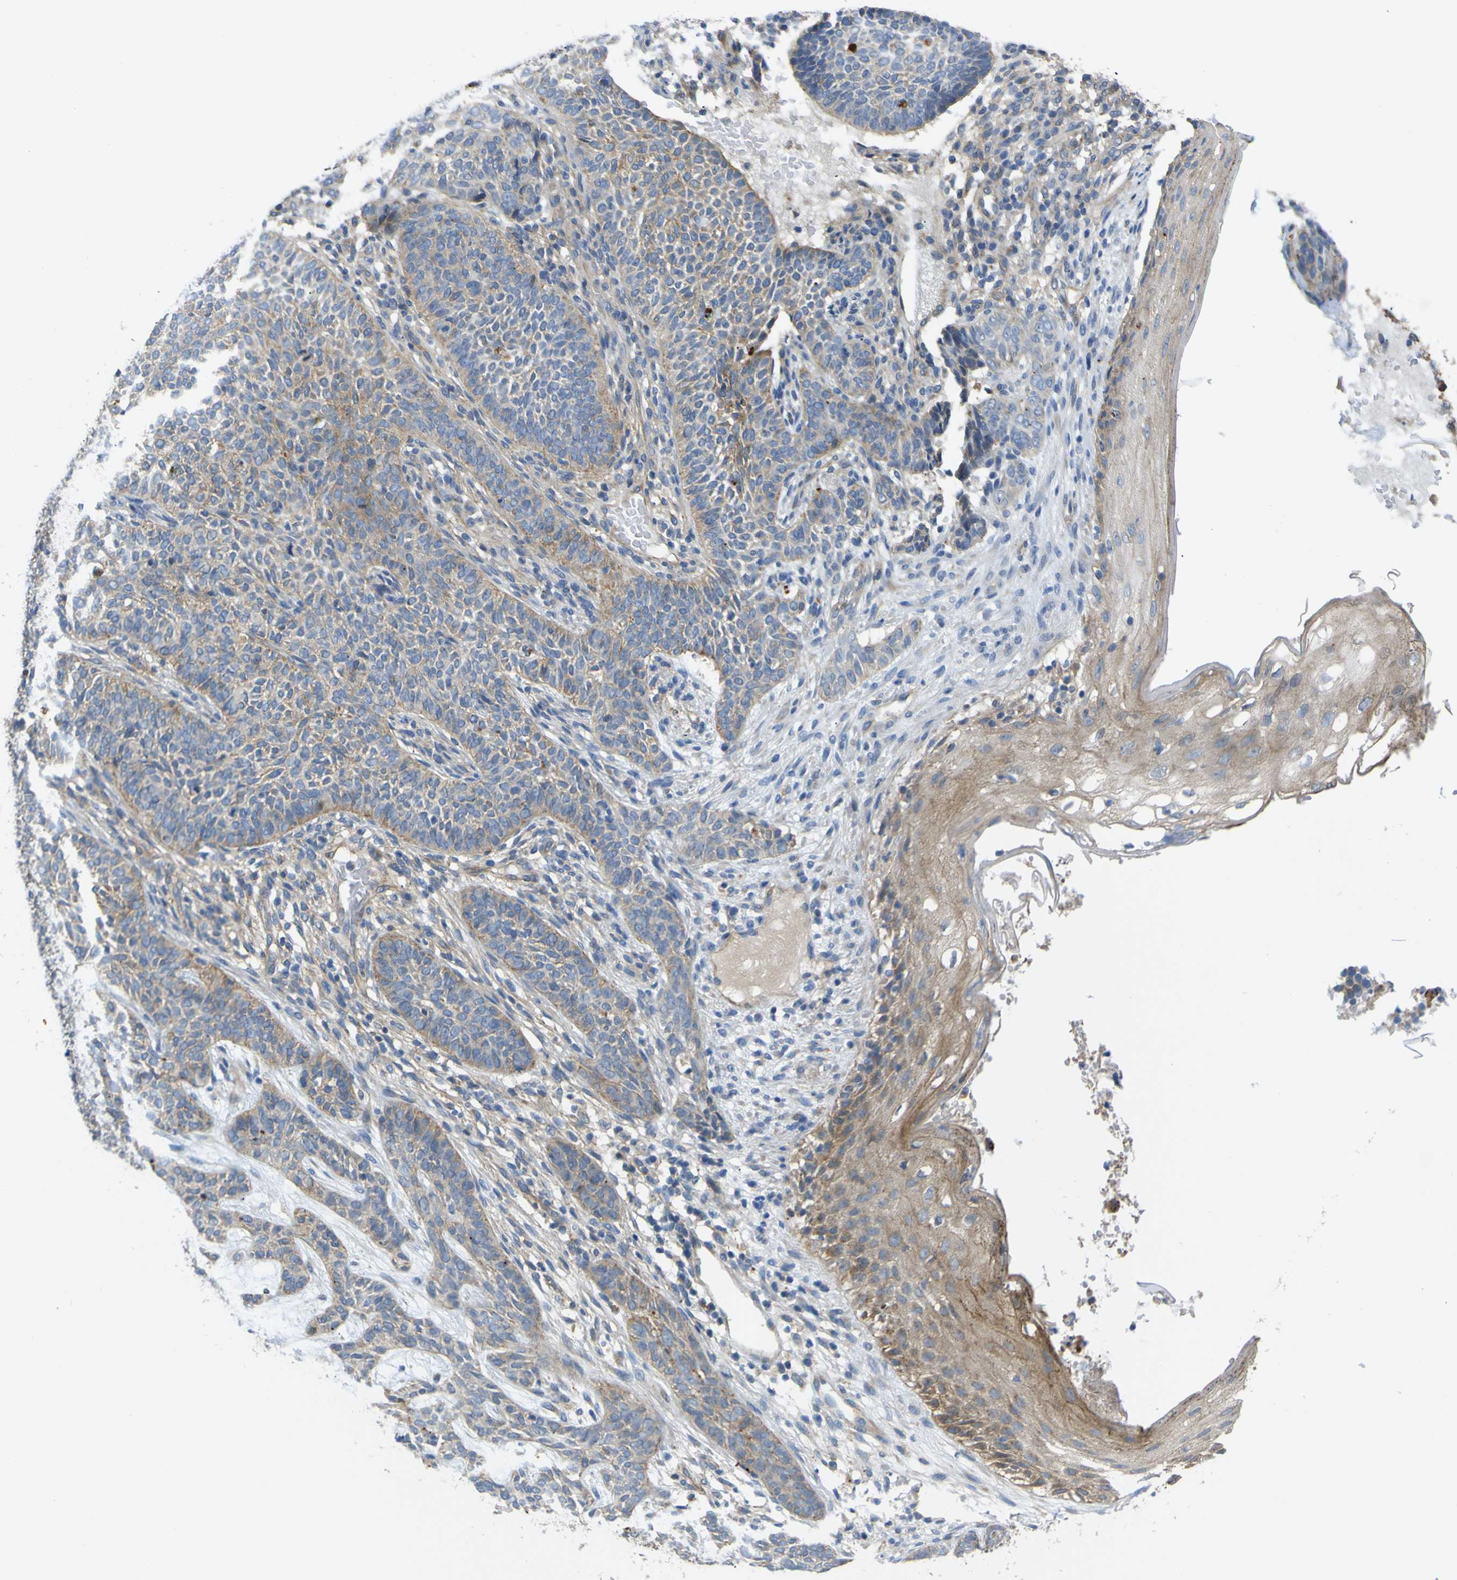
{"staining": {"intensity": "moderate", "quantity": "25%-75%", "location": "cytoplasmic/membranous"}, "tissue": "skin cancer", "cell_type": "Tumor cells", "image_type": "cancer", "snomed": [{"axis": "morphology", "description": "Basal cell carcinoma"}, {"axis": "topography", "description": "Skin"}], "caption": "Skin basal cell carcinoma stained with immunohistochemistry (IHC) reveals moderate cytoplasmic/membranous expression in about 25%-75% of tumor cells.", "gene": "SYPL1", "patient": {"sex": "male", "age": 87}}